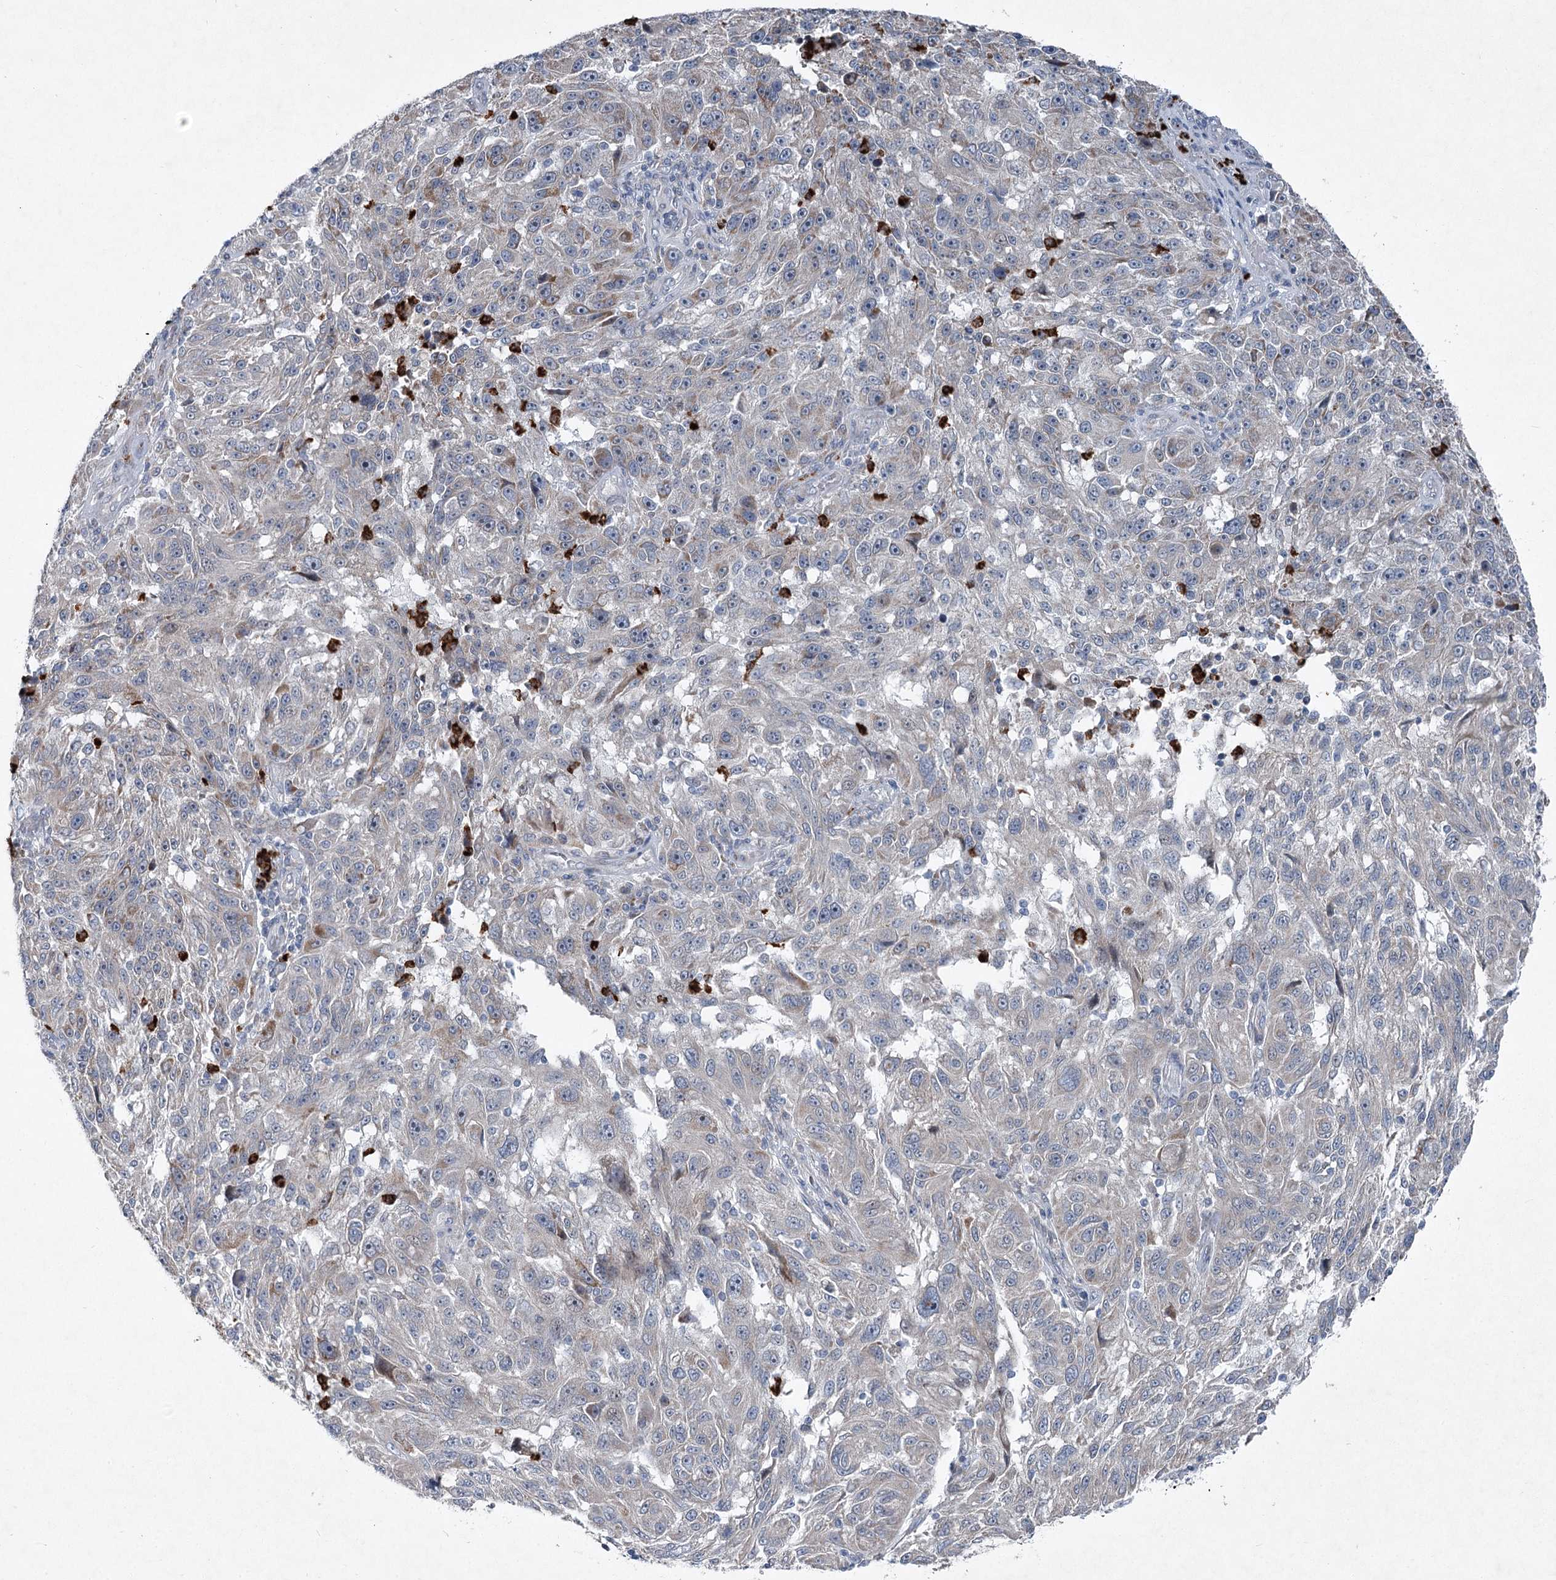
{"staining": {"intensity": "weak", "quantity": "<25%", "location": "cytoplasmic/membranous"}, "tissue": "melanoma", "cell_type": "Tumor cells", "image_type": "cancer", "snomed": [{"axis": "morphology", "description": "Malignant melanoma, NOS"}, {"axis": "topography", "description": "Skin"}], "caption": "This is a image of immunohistochemistry staining of melanoma, which shows no staining in tumor cells.", "gene": "PLA2G12A", "patient": {"sex": "male", "age": 53}}